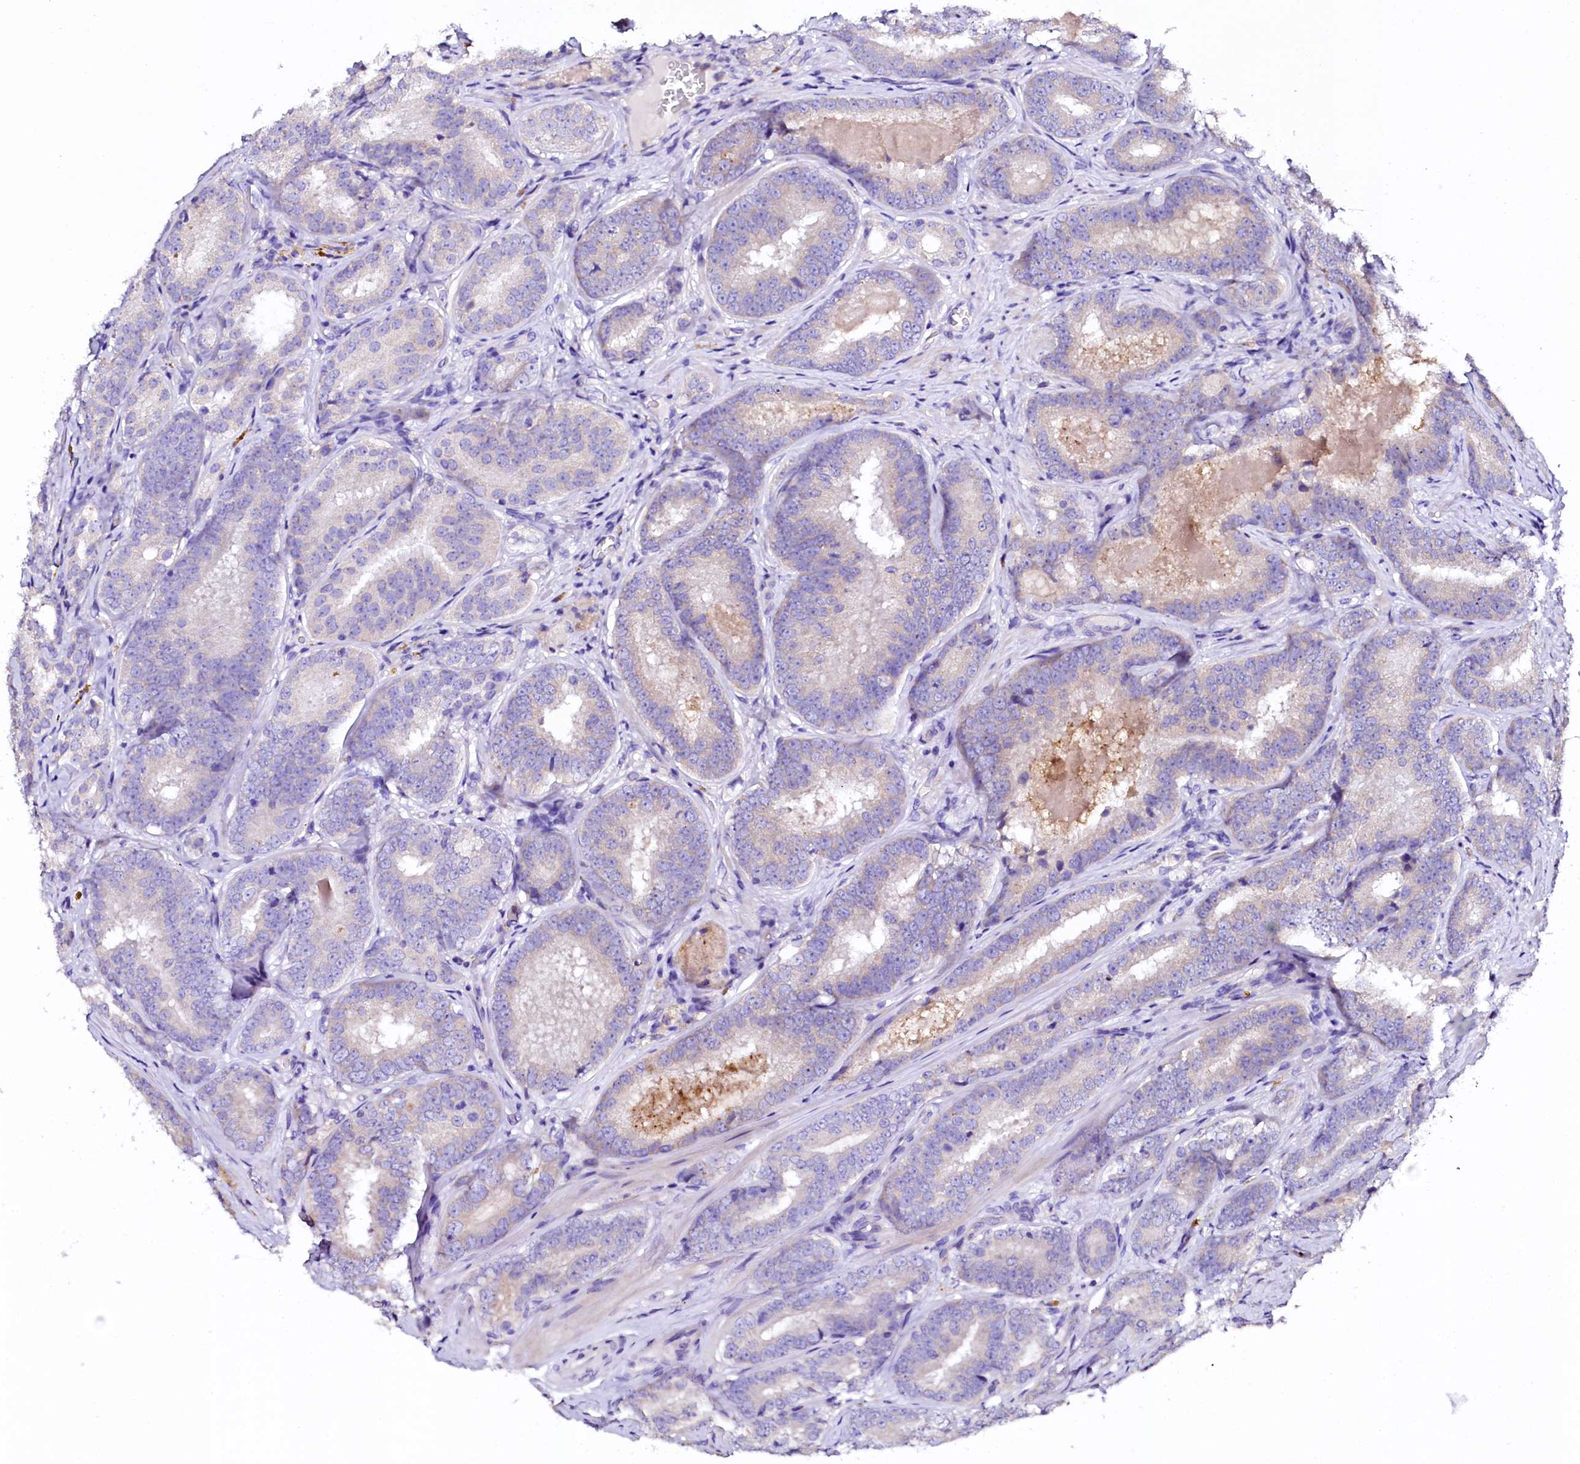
{"staining": {"intensity": "negative", "quantity": "none", "location": "none"}, "tissue": "prostate cancer", "cell_type": "Tumor cells", "image_type": "cancer", "snomed": [{"axis": "morphology", "description": "Adenocarcinoma, High grade"}, {"axis": "topography", "description": "Prostate"}], "caption": "Prostate cancer was stained to show a protein in brown. There is no significant expression in tumor cells. The staining is performed using DAB brown chromogen with nuclei counter-stained in using hematoxylin.", "gene": "NAA16", "patient": {"sex": "male", "age": 57}}